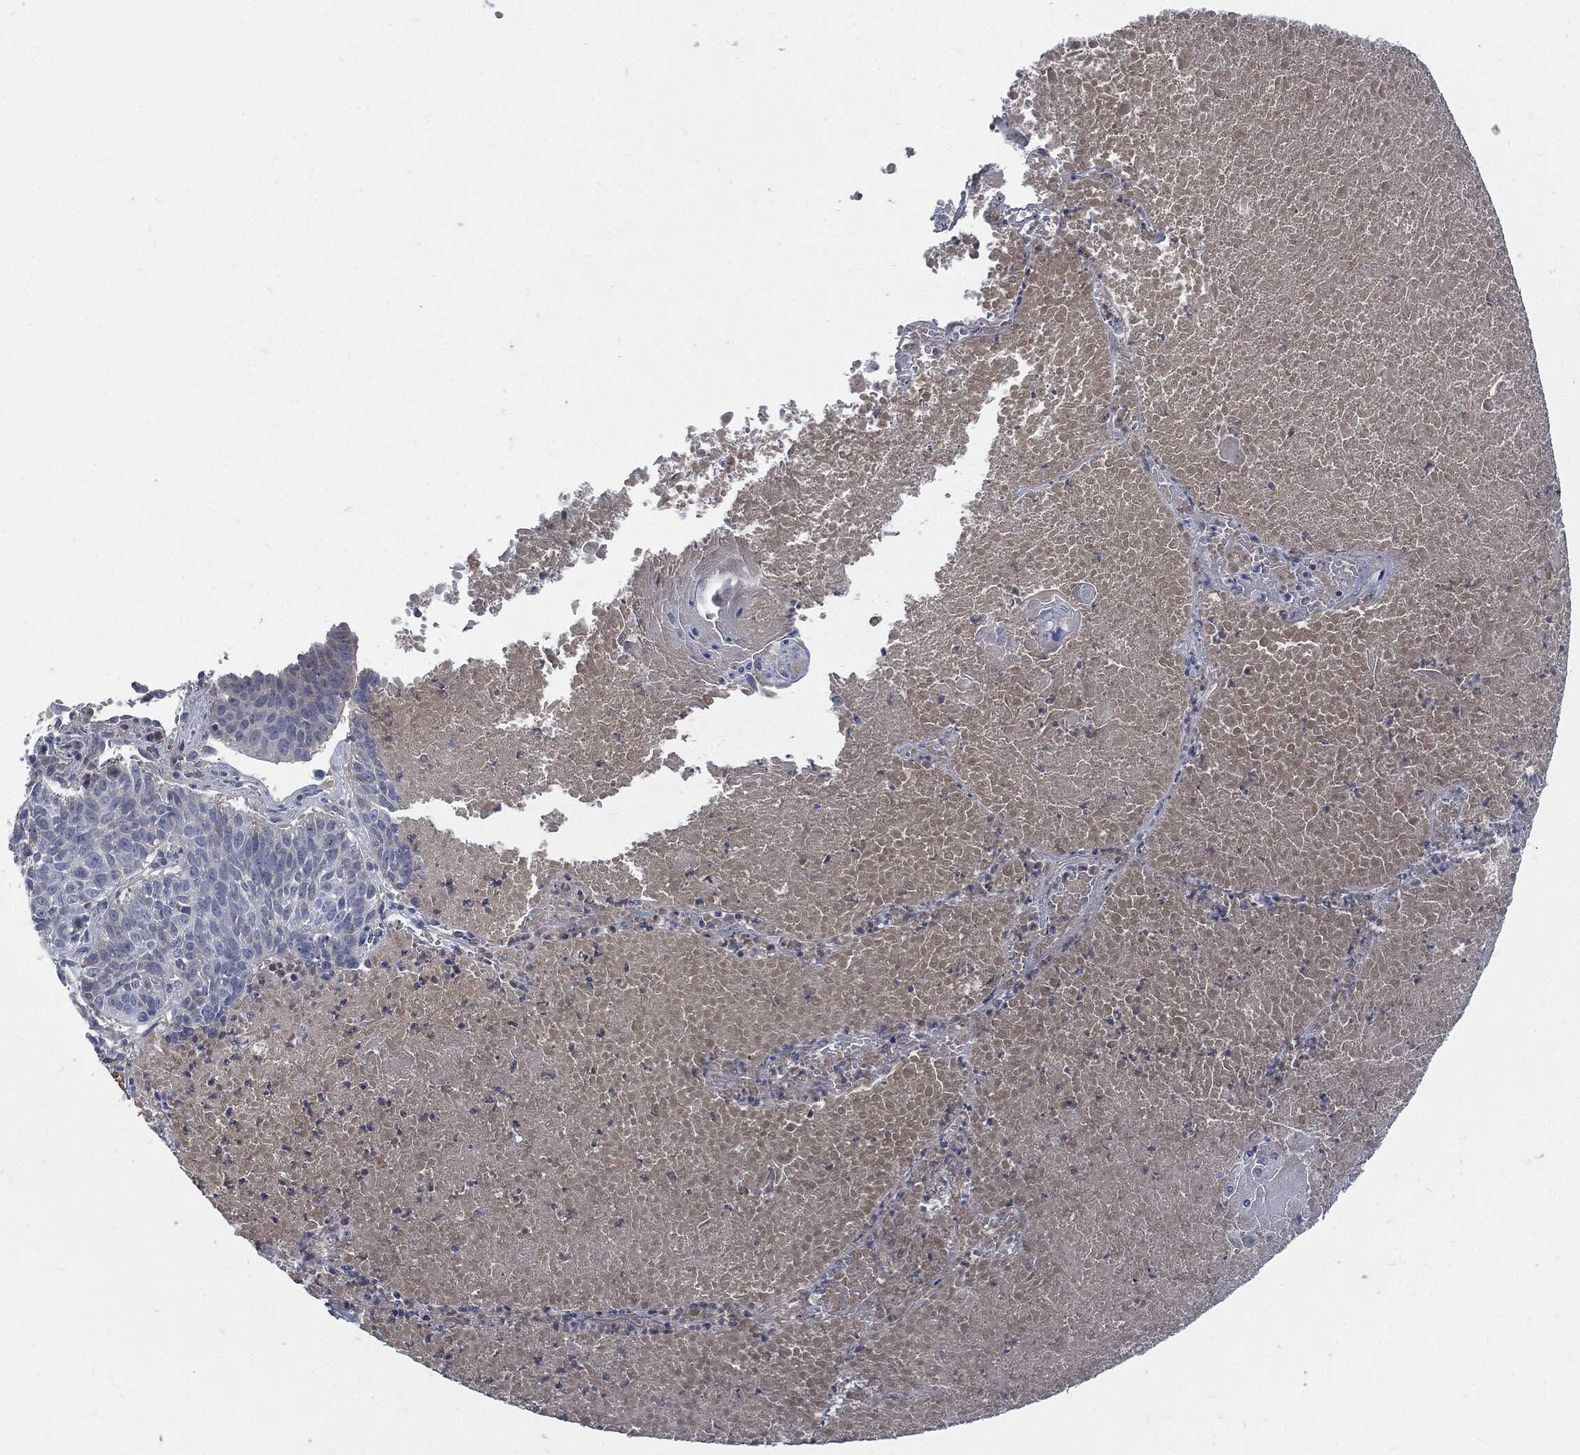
{"staining": {"intensity": "negative", "quantity": "none", "location": "none"}, "tissue": "lung cancer", "cell_type": "Tumor cells", "image_type": "cancer", "snomed": [{"axis": "morphology", "description": "Squamous cell carcinoma, NOS"}, {"axis": "topography", "description": "Lung"}], "caption": "Protein analysis of lung squamous cell carcinoma exhibits no significant expression in tumor cells.", "gene": "MST1", "patient": {"sex": "male", "age": 64}}